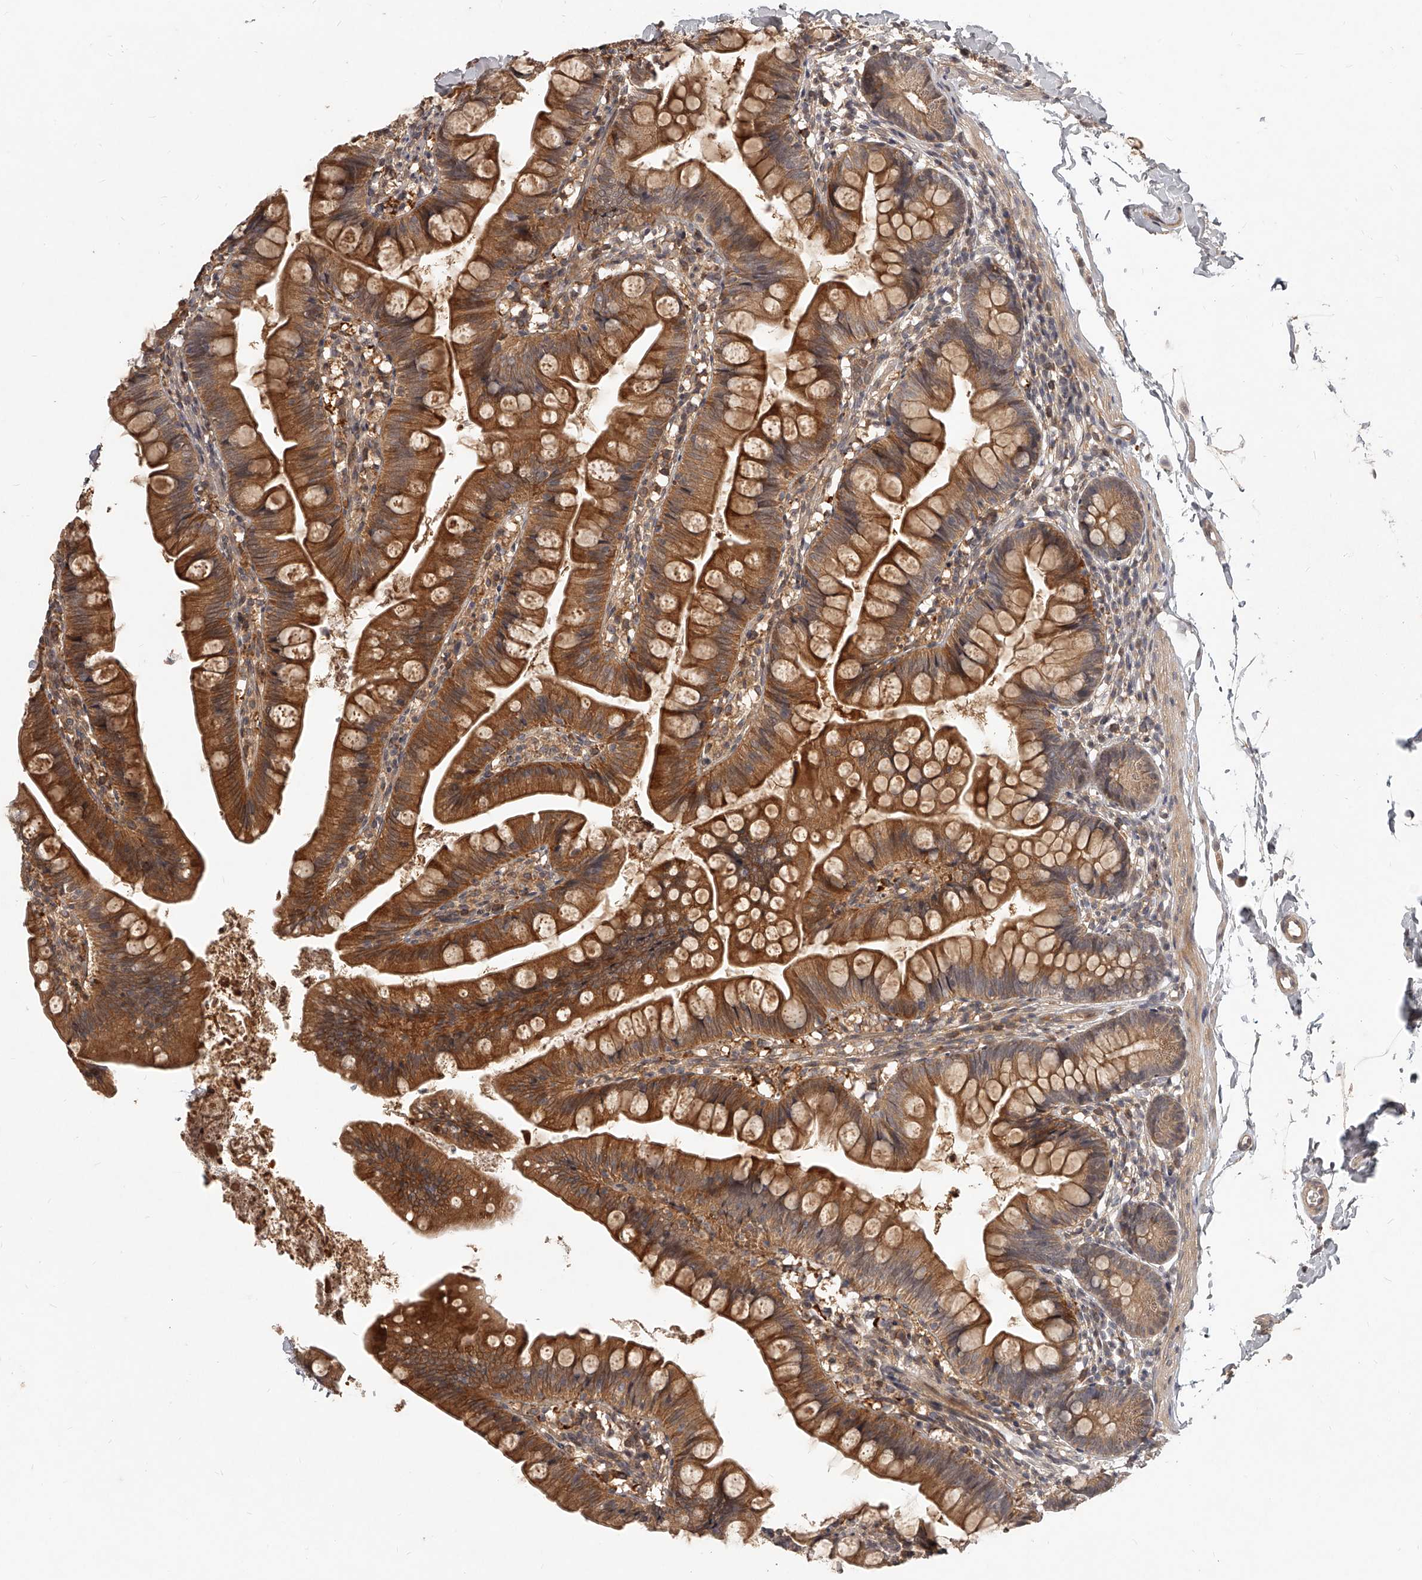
{"staining": {"intensity": "strong", "quantity": ">75%", "location": "cytoplasmic/membranous"}, "tissue": "small intestine", "cell_type": "Glandular cells", "image_type": "normal", "snomed": [{"axis": "morphology", "description": "Normal tissue, NOS"}, {"axis": "topography", "description": "Small intestine"}], "caption": "Immunohistochemistry histopathology image of unremarkable small intestine stained for a protein (brown), which exhibits high levels of strong cytoplasmic/membranous staining in about >75% of glandular cells.", "gene": "SLC37A1", "patient": {"sex": "male", "age": 7}}